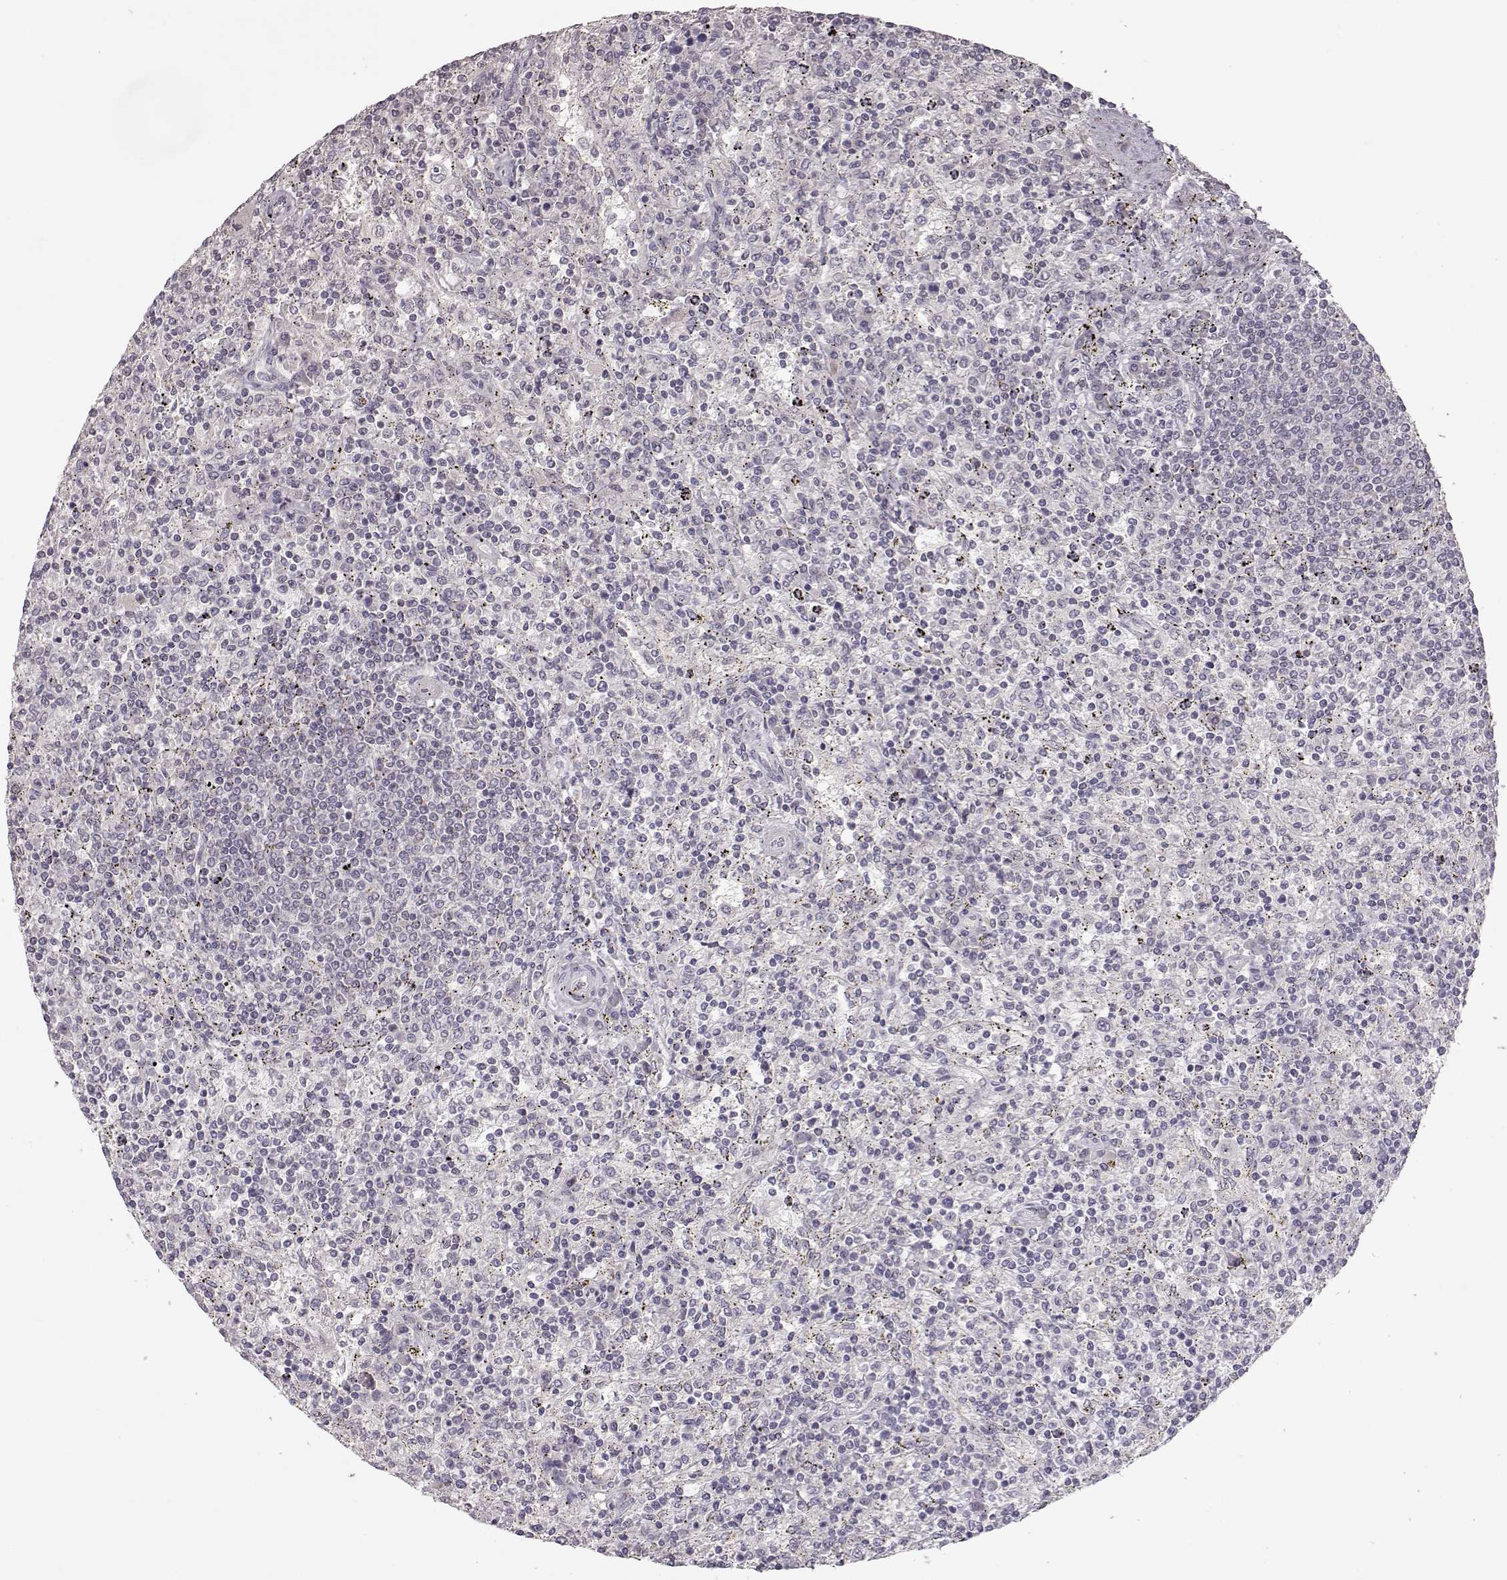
{"staining": {"intensity": "negative", "quantity": "none", "location": "none"}, "tissue": "lymphoma", "cell_type": "Tumor cells", "image_type": "cancer", "snomed": [{"axis": "morphology", "description": "Malignant lymphoma, non-Hodgkin's type, Low grade"}, {"axis": "topography", "description": "Spleen"}], "caption": "Immunohistochemical staining of lymphoma shows no significant positivity in tumor cells.", "gene": "PNMT", "patient": {"sex": "male", "age": 62}}